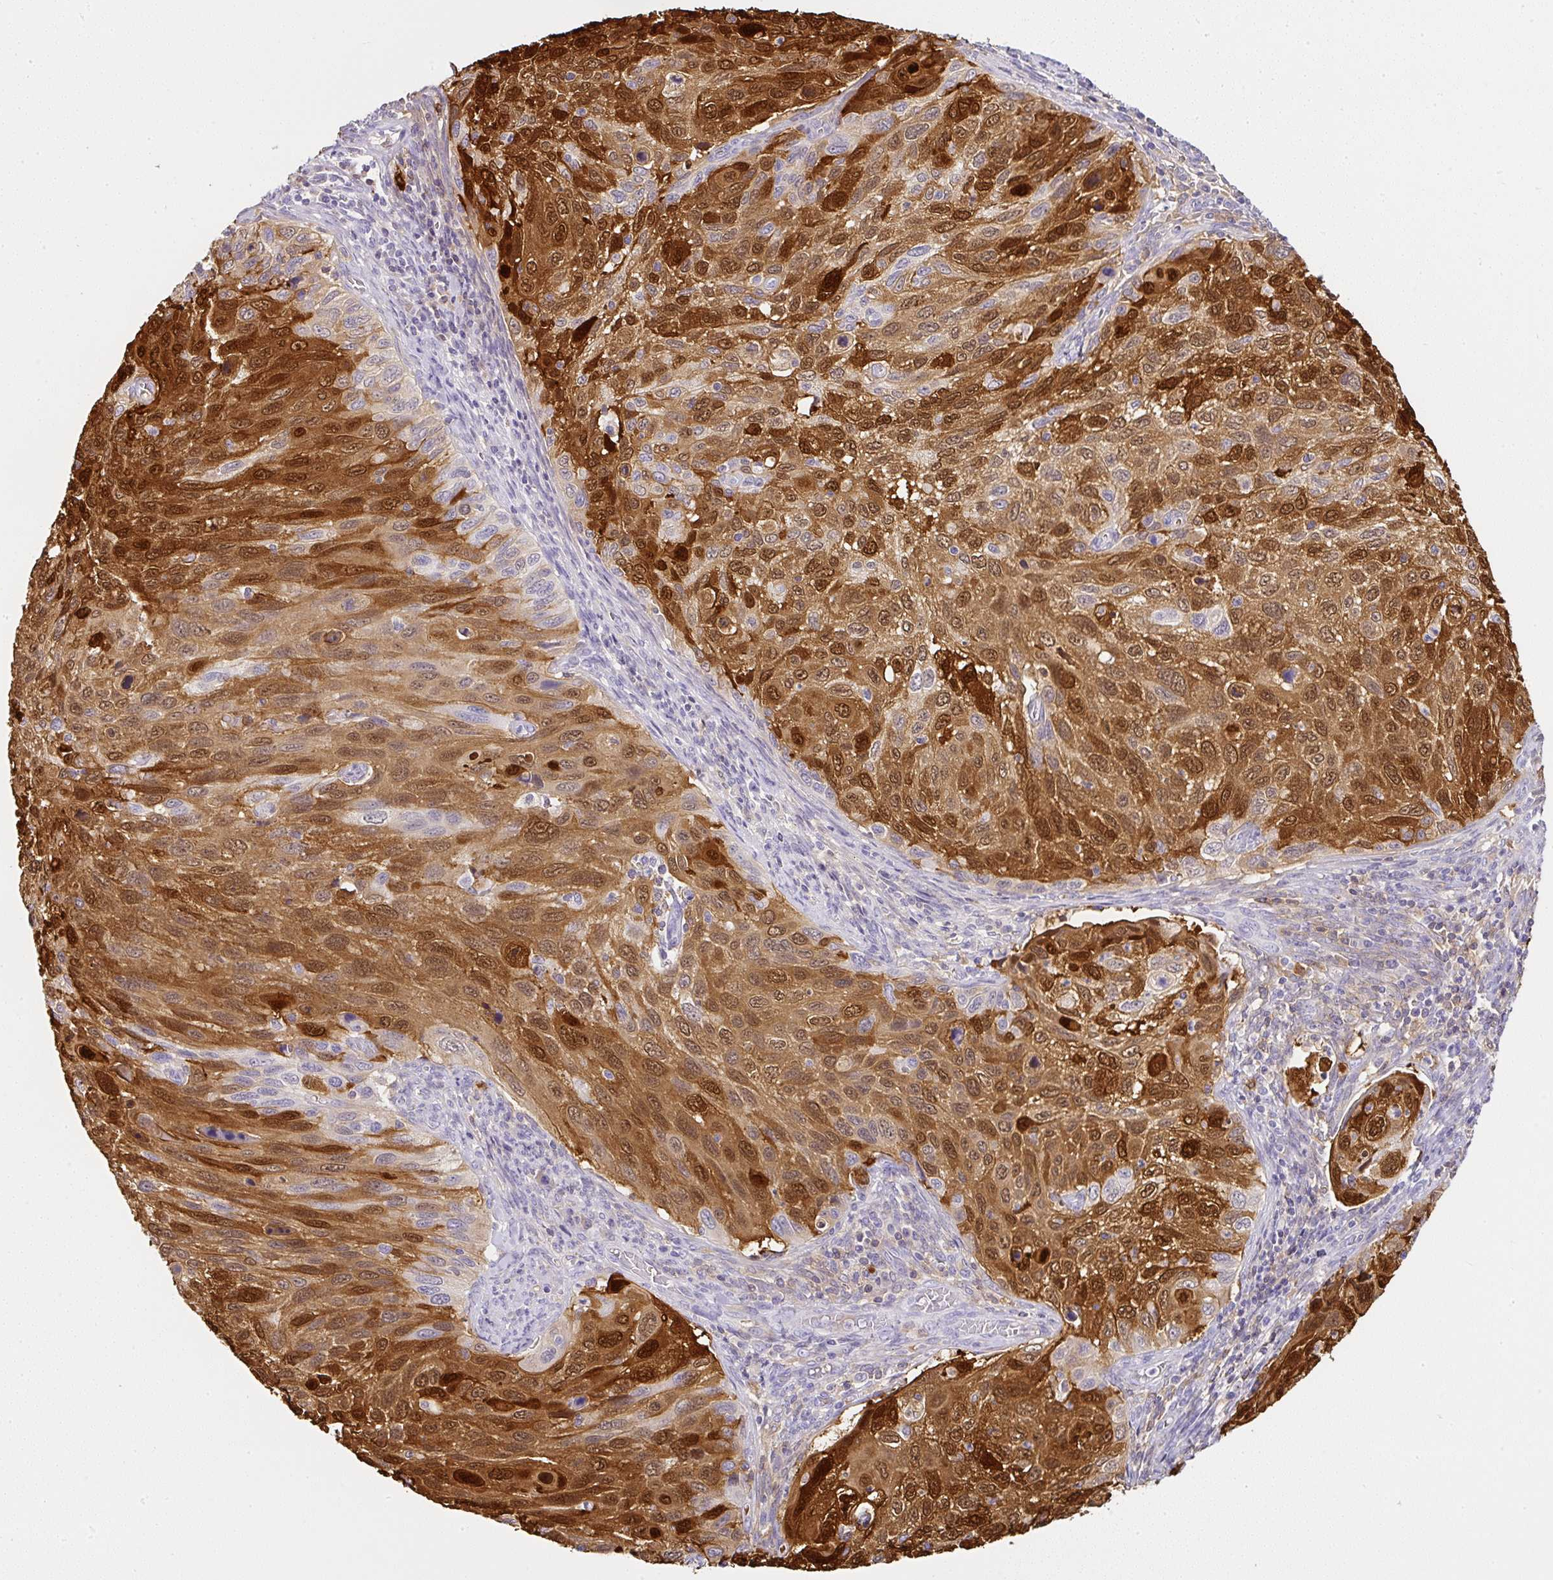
{"staining": {"intensity": "strong", "quantity": ">75%", "location": "cytoplasmic/membranous,nuclear"}, "tissue": "cervical cancer", "cell_type": "Tumor cells", "image_type": "cancer", "snomed": [{"axis": "morphology", "description": "Squamous cell carcinoma, NOS"}, {"axis": "topography", "description": "Cervix"}], "caption": "The immunohistochemical stain labels strong cytoplasmic/membranous and nuclear expression in tumor cells of cervical cancer (squamous cell carcinoma) tissue. (IHC, brightfield microscopy, high magnification).", "gene": "SERPINB3", "patient": {"sex": "female", "age": 70}}